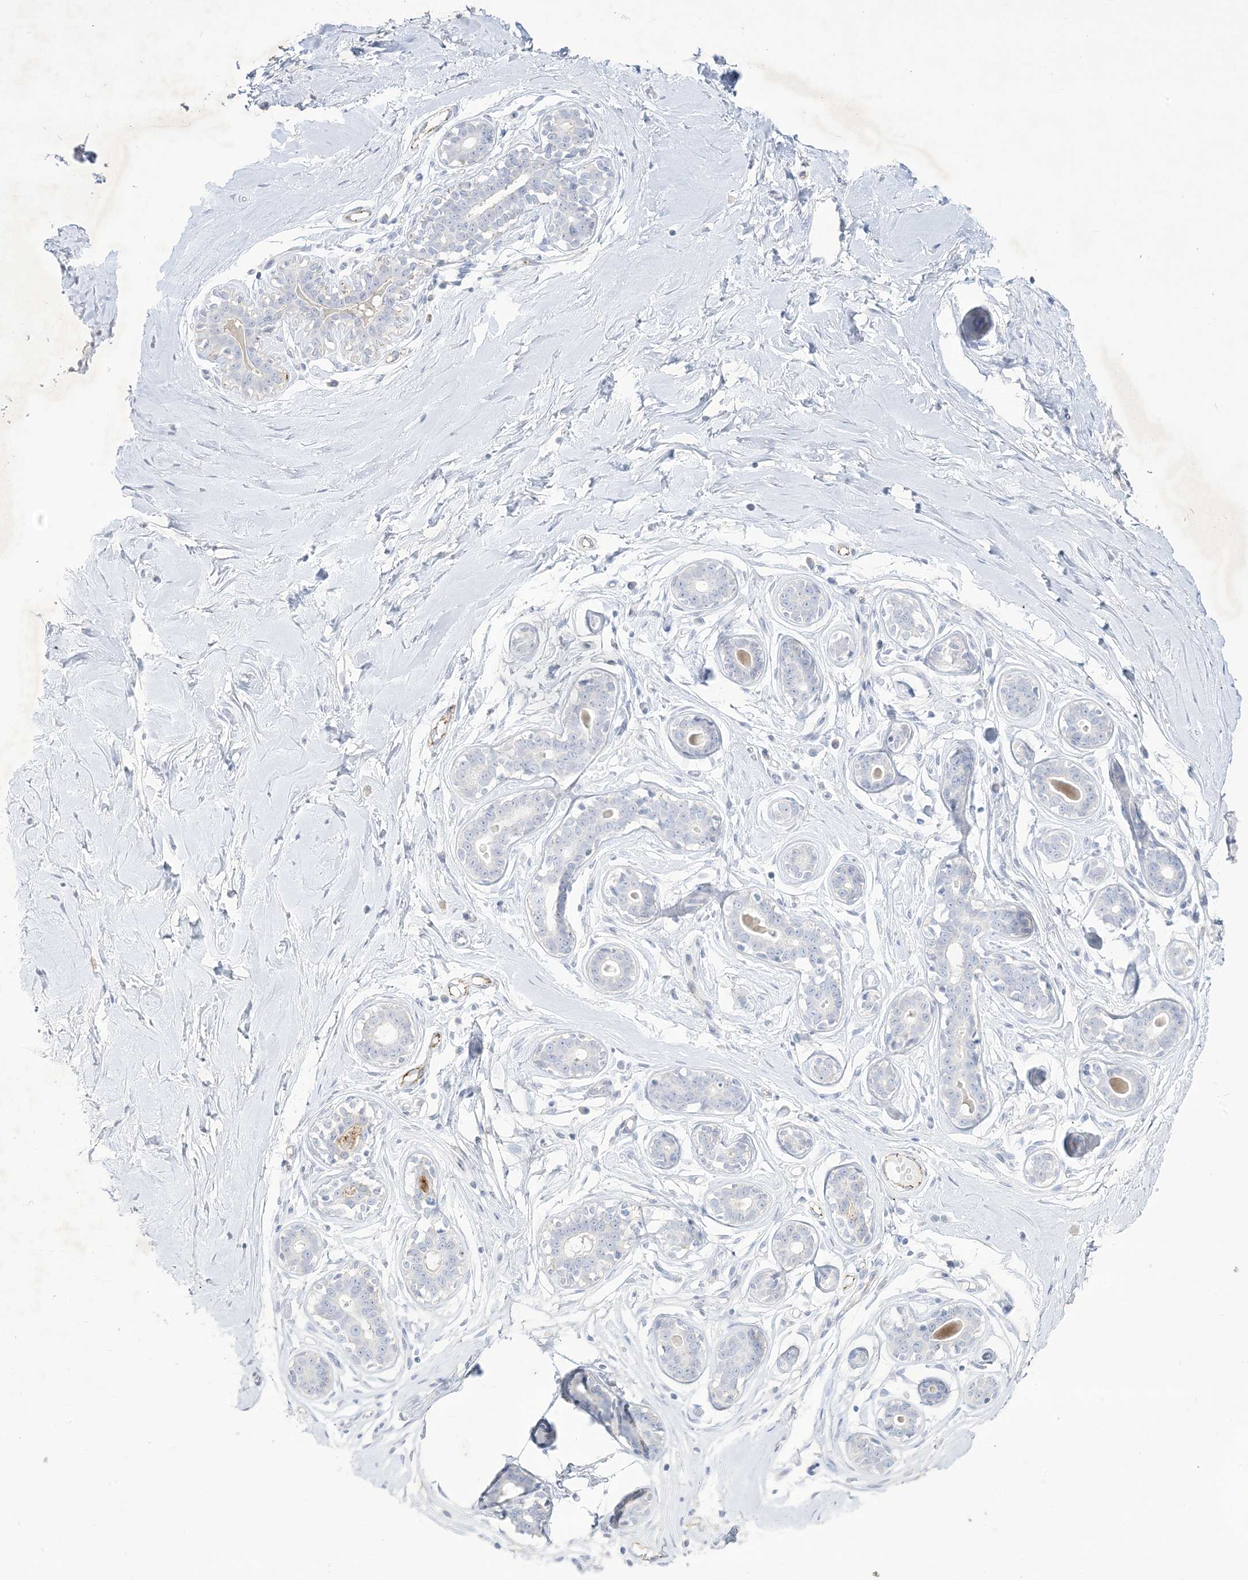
{"staining": {"intensity": "negative", "quantity": "none", "location": "none"}, "tissue": "breast", "cell_type": "Adipocytes", "image_type": "normal", "snomed": [{"axis": "morphology", "description": "Normal tissue, NOS"}, {"axis": "morphology", "description": "Adenoma, NOS"}, {"axis": "topography", "description": "Breast"}], "caption": "Immunohistochemistry (IHC) of unremarkable human breast exhibits no staining in adipocytes.", "gene": "B3GNT7", "patient": {"sex": "female", "age": 23}}